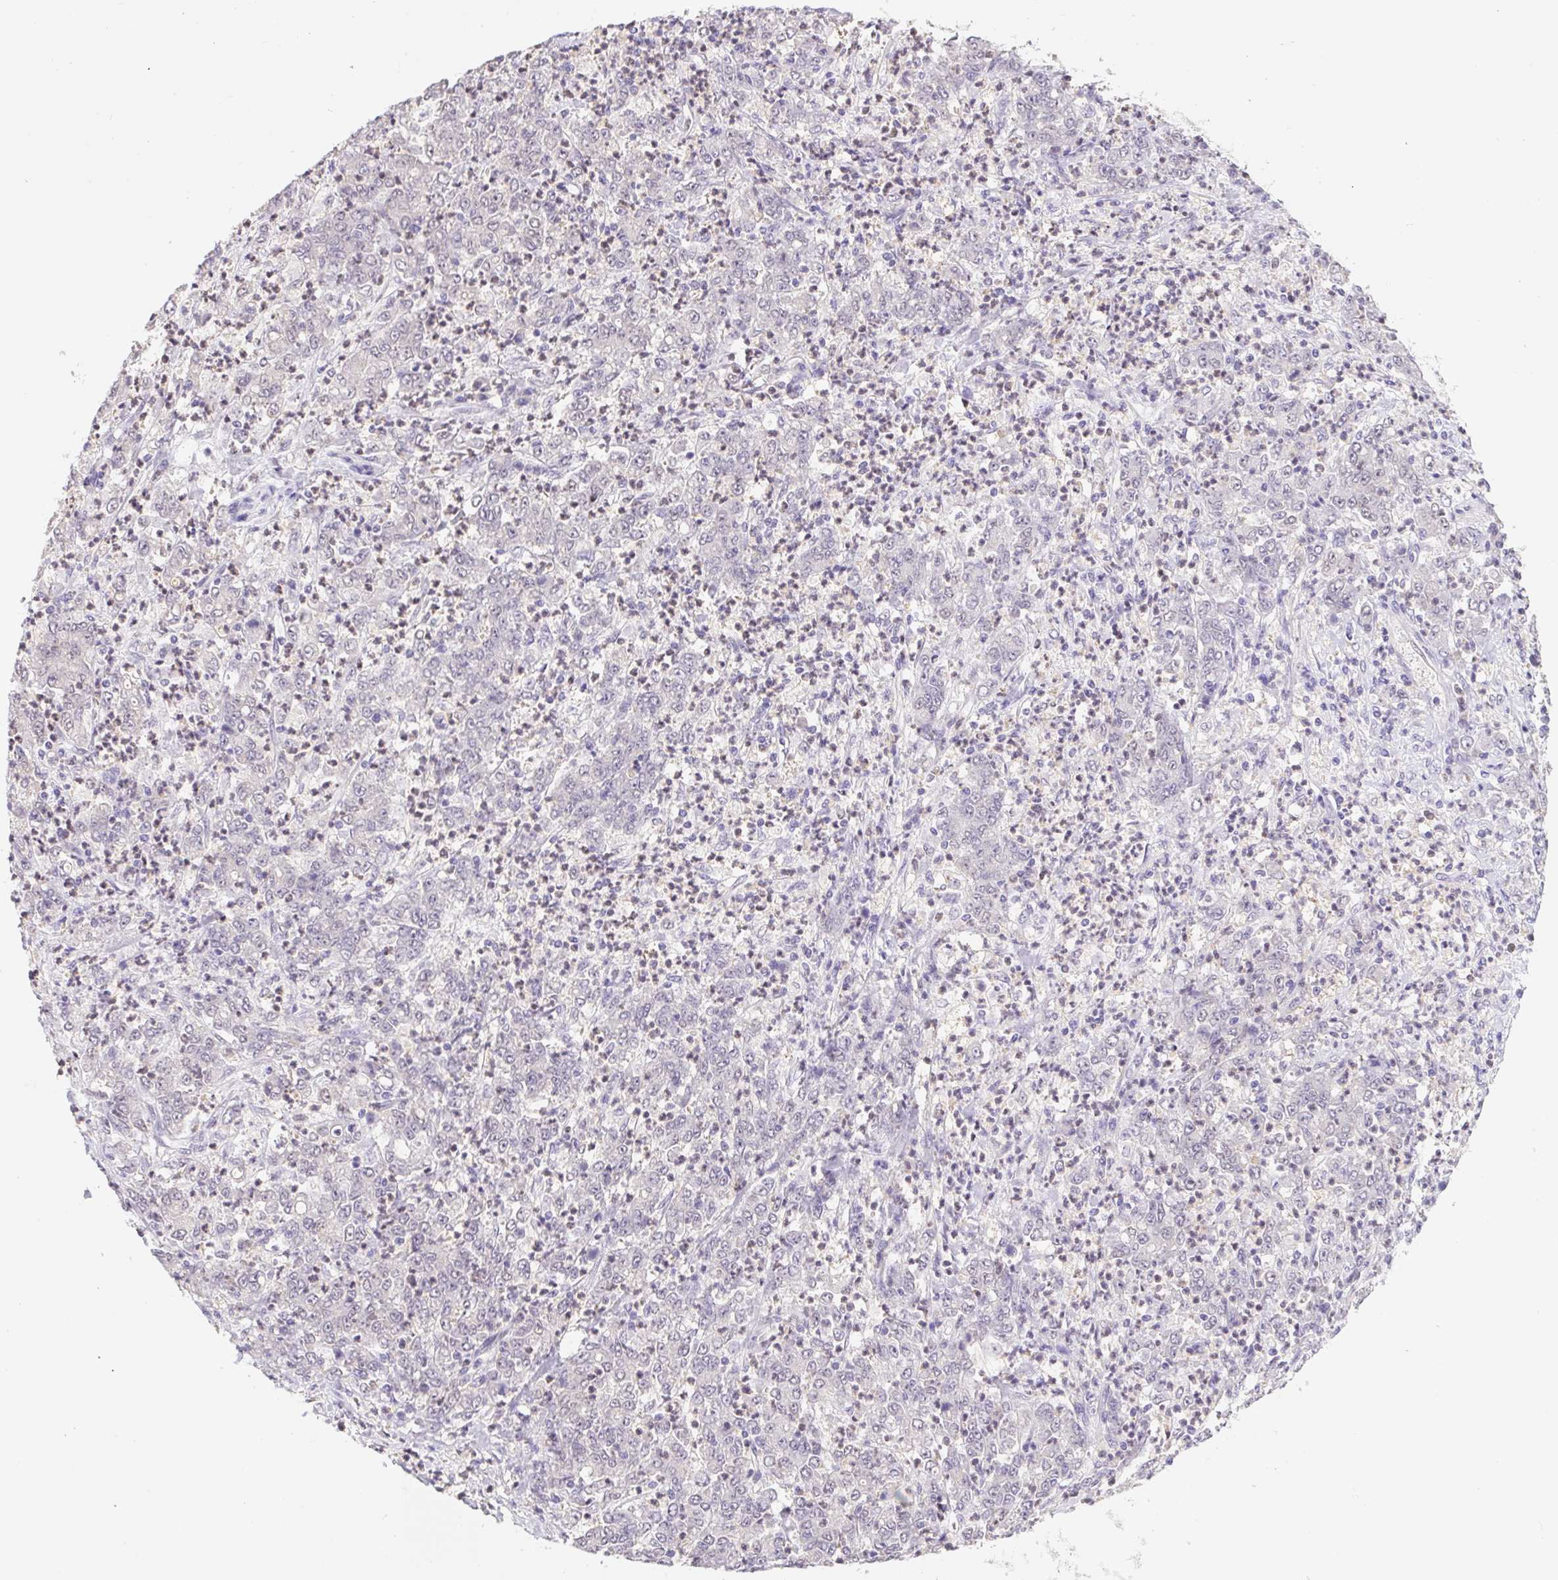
{"staining": {"intensity": "negative", "quantity": "none", "location": "none"}, "tissue": "stomach cancer", "cell_type": "Tumor cells", "image_type": "cancer", "snomed": [{"axis": "morphology", "description": "Adenocarcinoma, NOS"}, {"axis": "topography", "description": "Stomach, lower"}], "caption": "A high-resolution micrograph shows immunohistochemistry staining of stomach adenocarcinoma, which displays no significant positivity in tumor cells.", "gene": "L3MBTL4", "patient": {"sex": "female", "age": 71}}